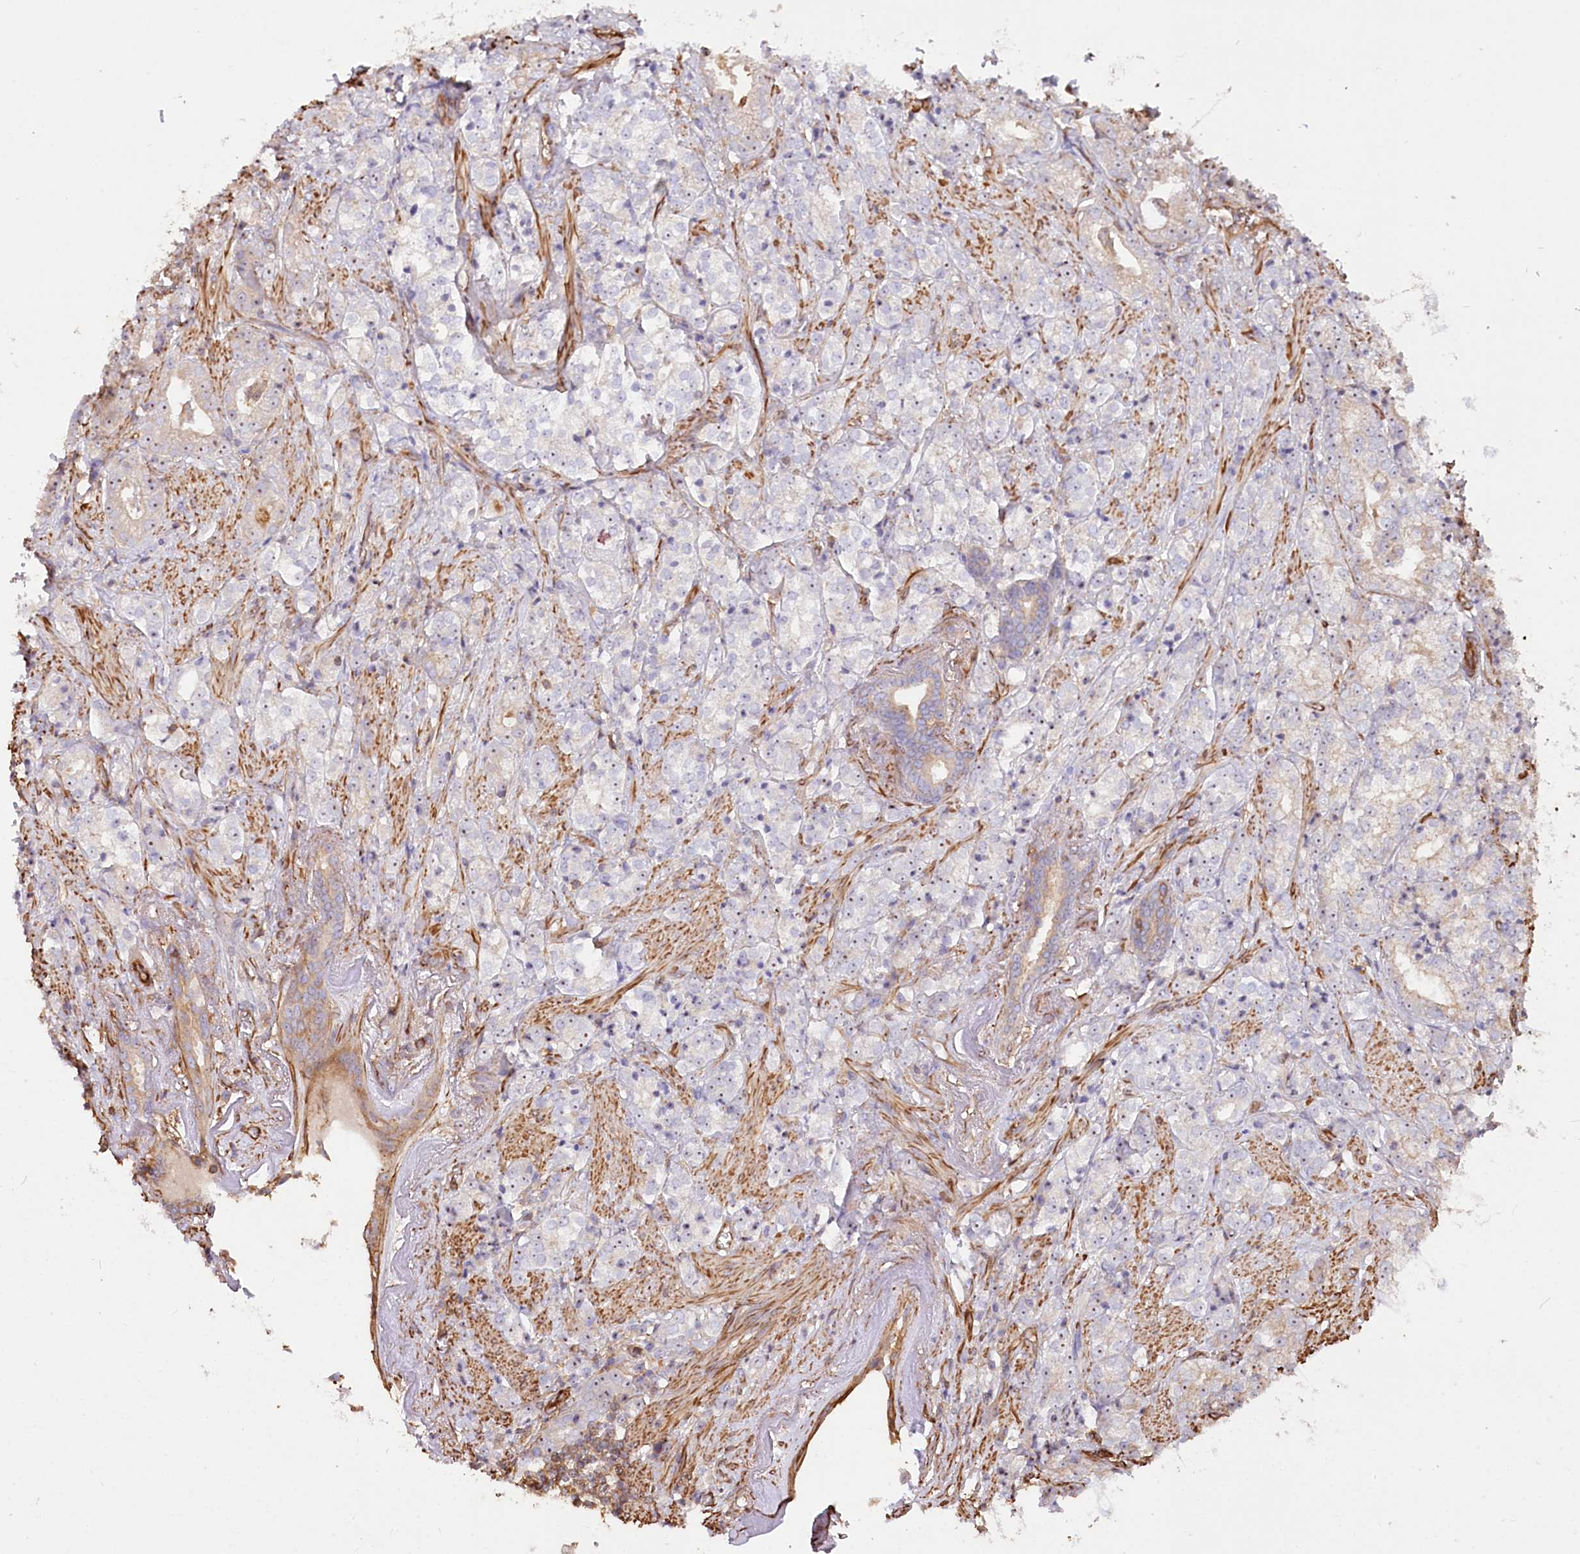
{"staining": {"intensity": "negative", "quantity": "none", "location": "none"}, "tissue": "prostate cancer", "cell_type": "Tumor cells", "image_type": "cancer", "snomed": [{"axis": "morphology", "description": "Adenocarcinoma, High grade"}, {"axis": "topography", "description": "Prostate"}], "caption": "The image exhibits no significant positivity in tumor cells of prostate adenocarcinoma (high-grade). (DAB immunohistochemistry (IHC) with hematoxylin counter stain).", "gene": "WDR36", "patient": {"sex": "male", "age": 69}}